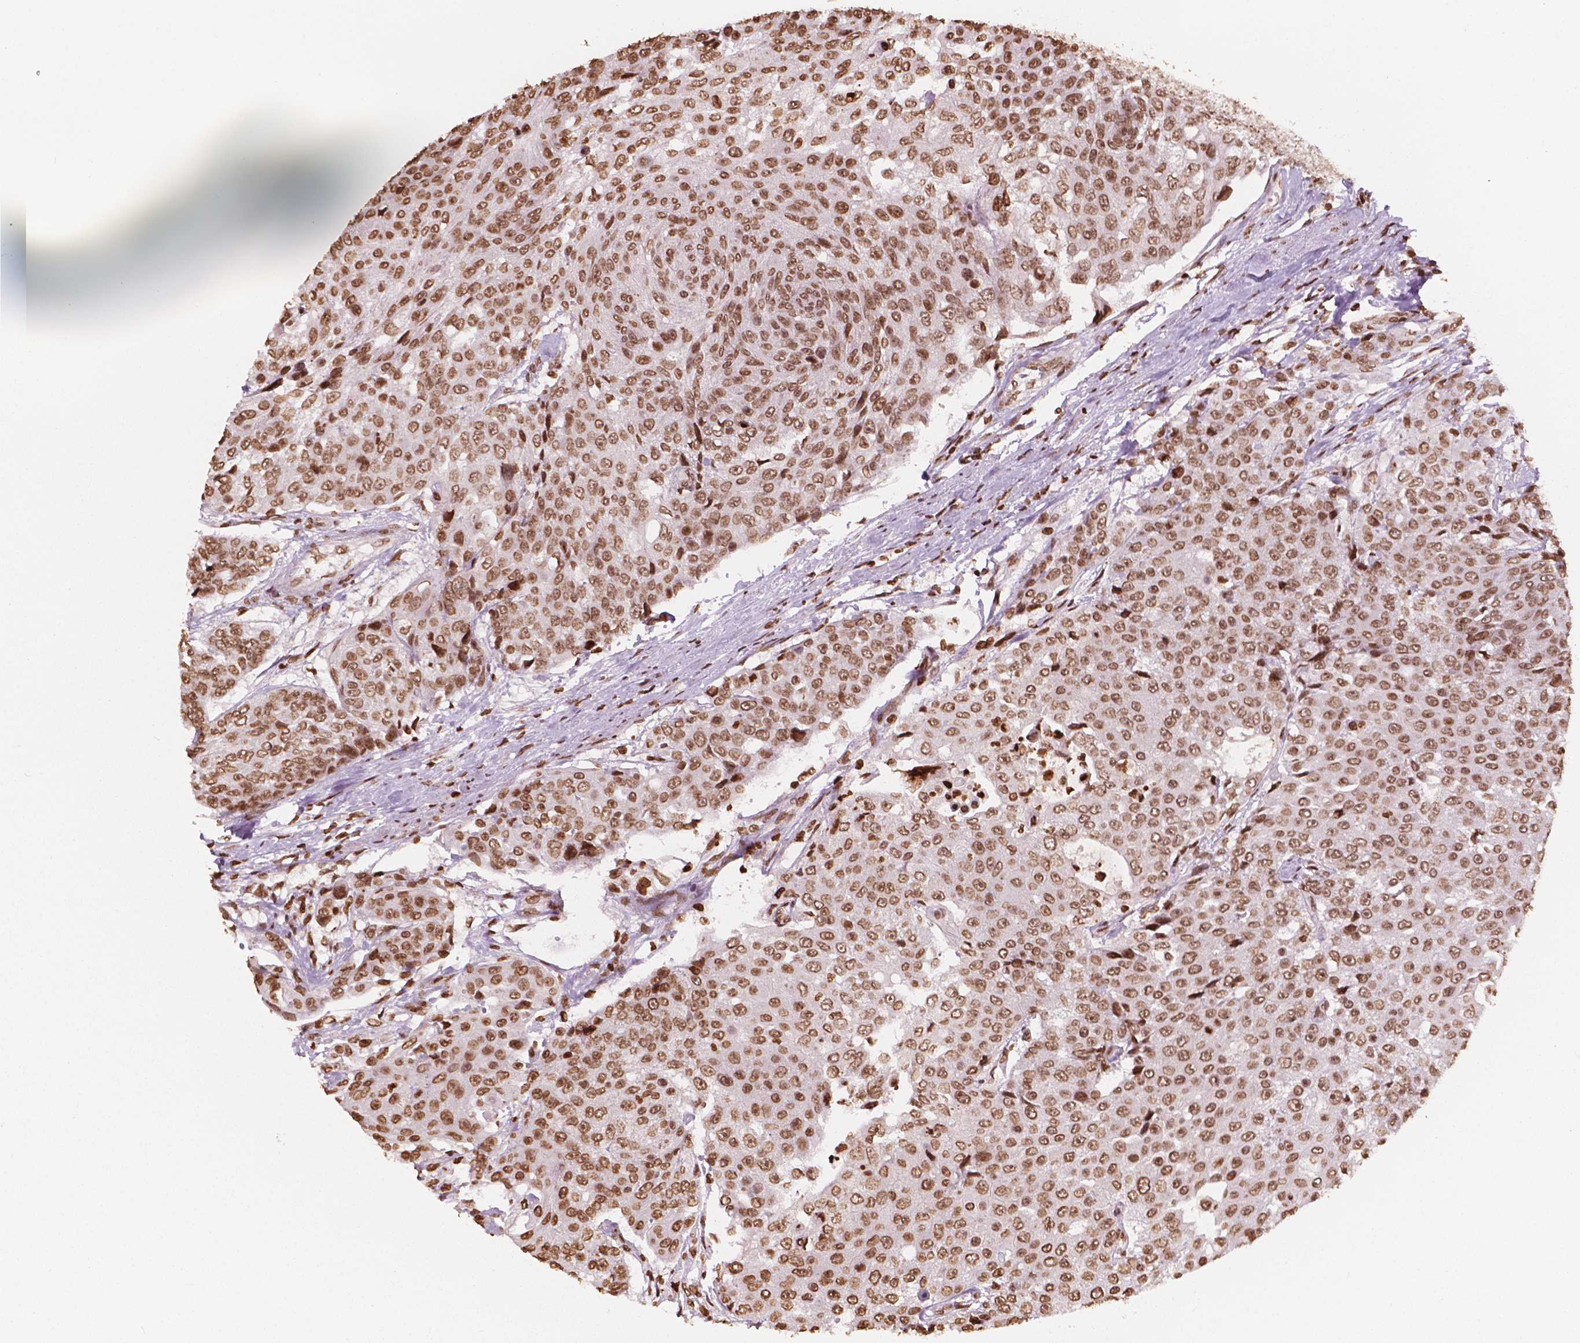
{"staining": {"intensity": "moderate", "quantity": ">75%", "location": "nuclear"}, "tissue": "urothelial cancer", "cell_type": "Tumor cells", "image_type": "cancer", "snomed": [{"axis": "morphology", "description": "Urothelial carcinoma, High grade"}, {"axis": "topography", "description": "Urinary bladder"}], "caption": "Human urothelial cancer stained with a protein marker exhibits moderate staining in tumor cells.", "gene": "H3C7", "patient": {"sex": "female", "age": 63}}